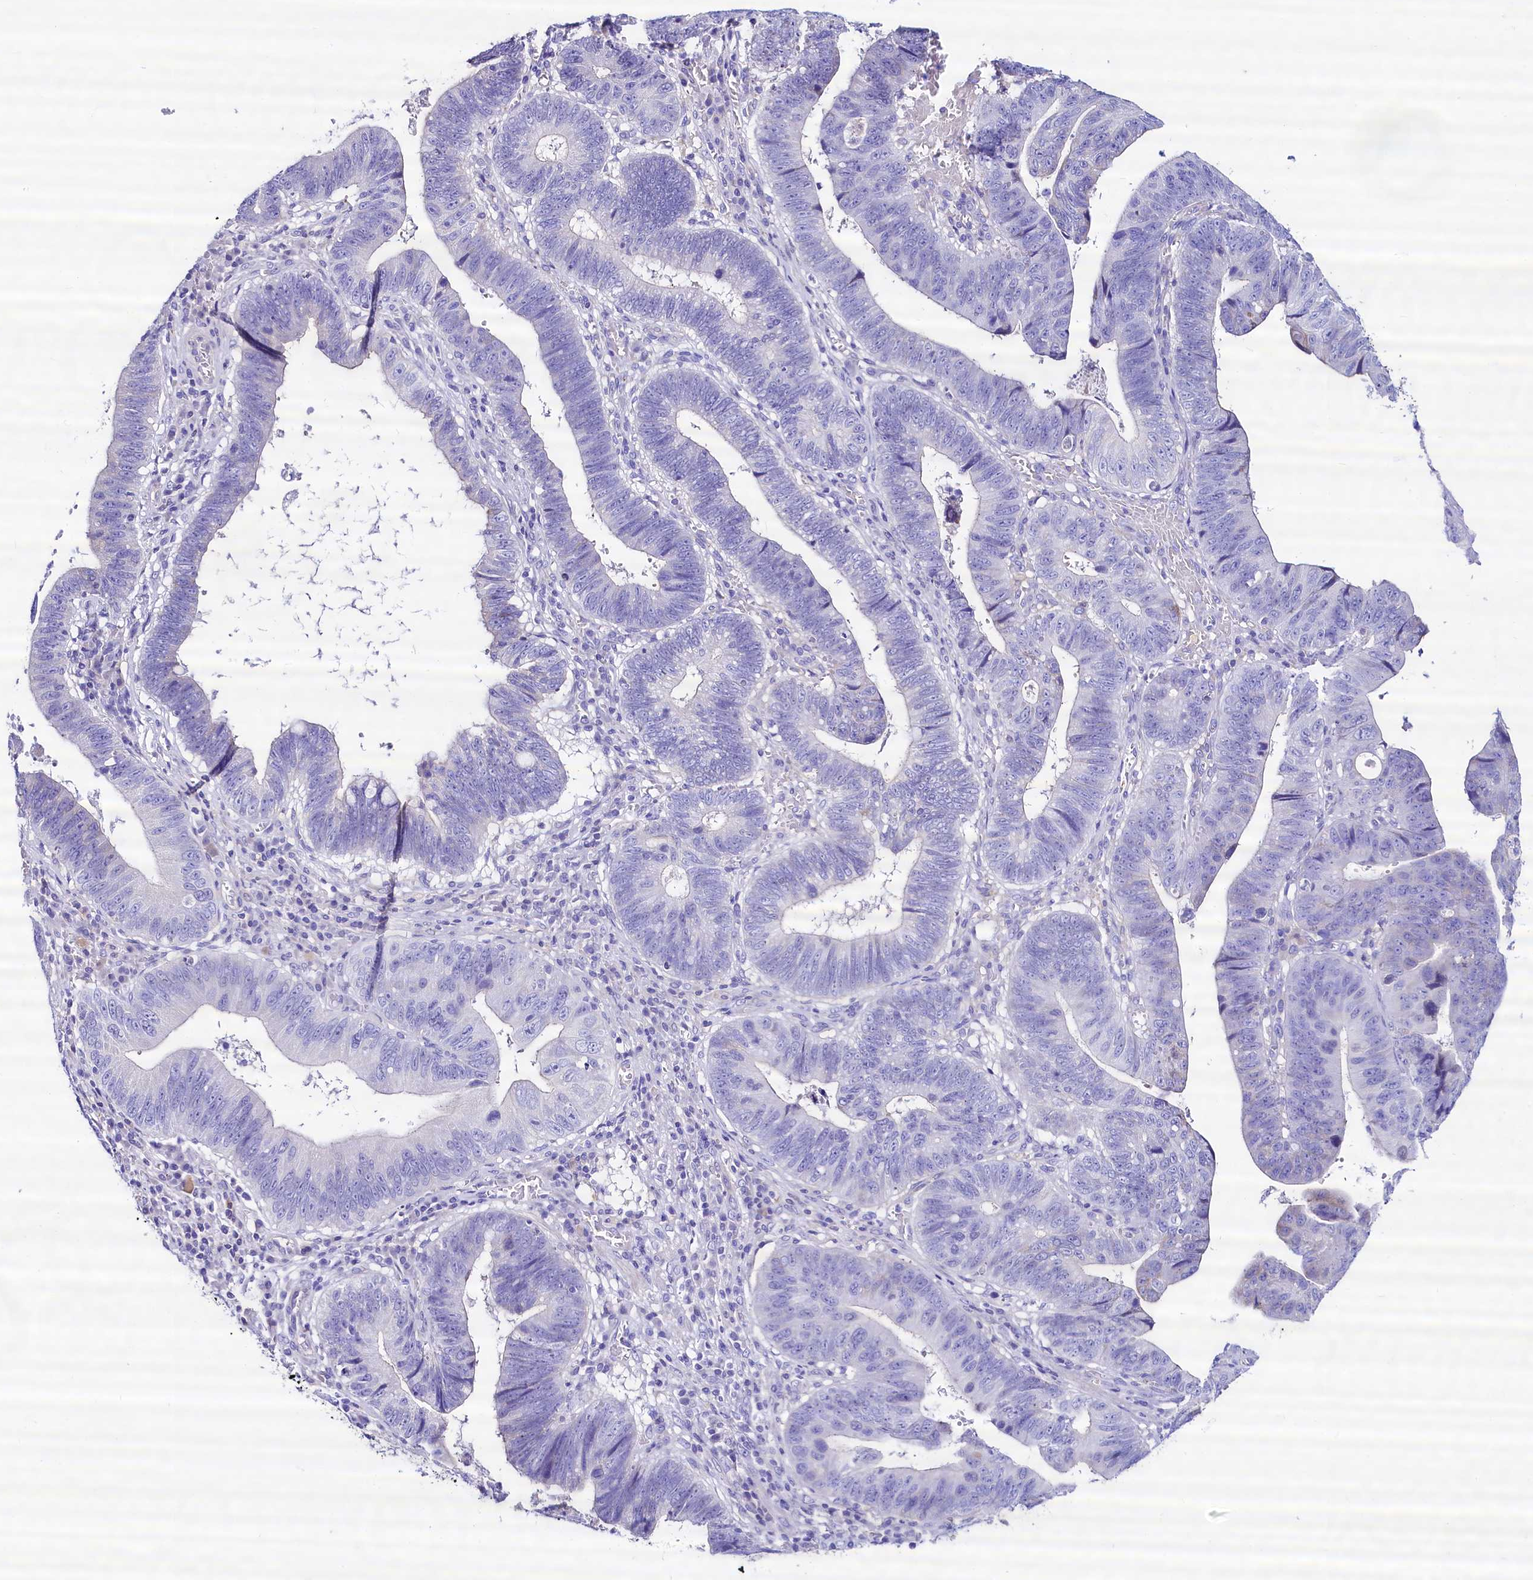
{"staining": {"intensity": "negative", "quantity": "none", "location": "none"}, "tissue": "stomach cancer", "cell_type": "Tumor cells", "image_type": "cancer", "snomed": [{"axis": "morphology", "description": "Adenocarcinoma, NOS"}, {"axis": "topography", "description": "Stomach"}], "caption": "Immunohistochemistry (IHC) of stomach adenocarcinoma displays no positivity in tumor cells.", "gene": "RBP3", "patient": {"sex": "male", "age": 59}}